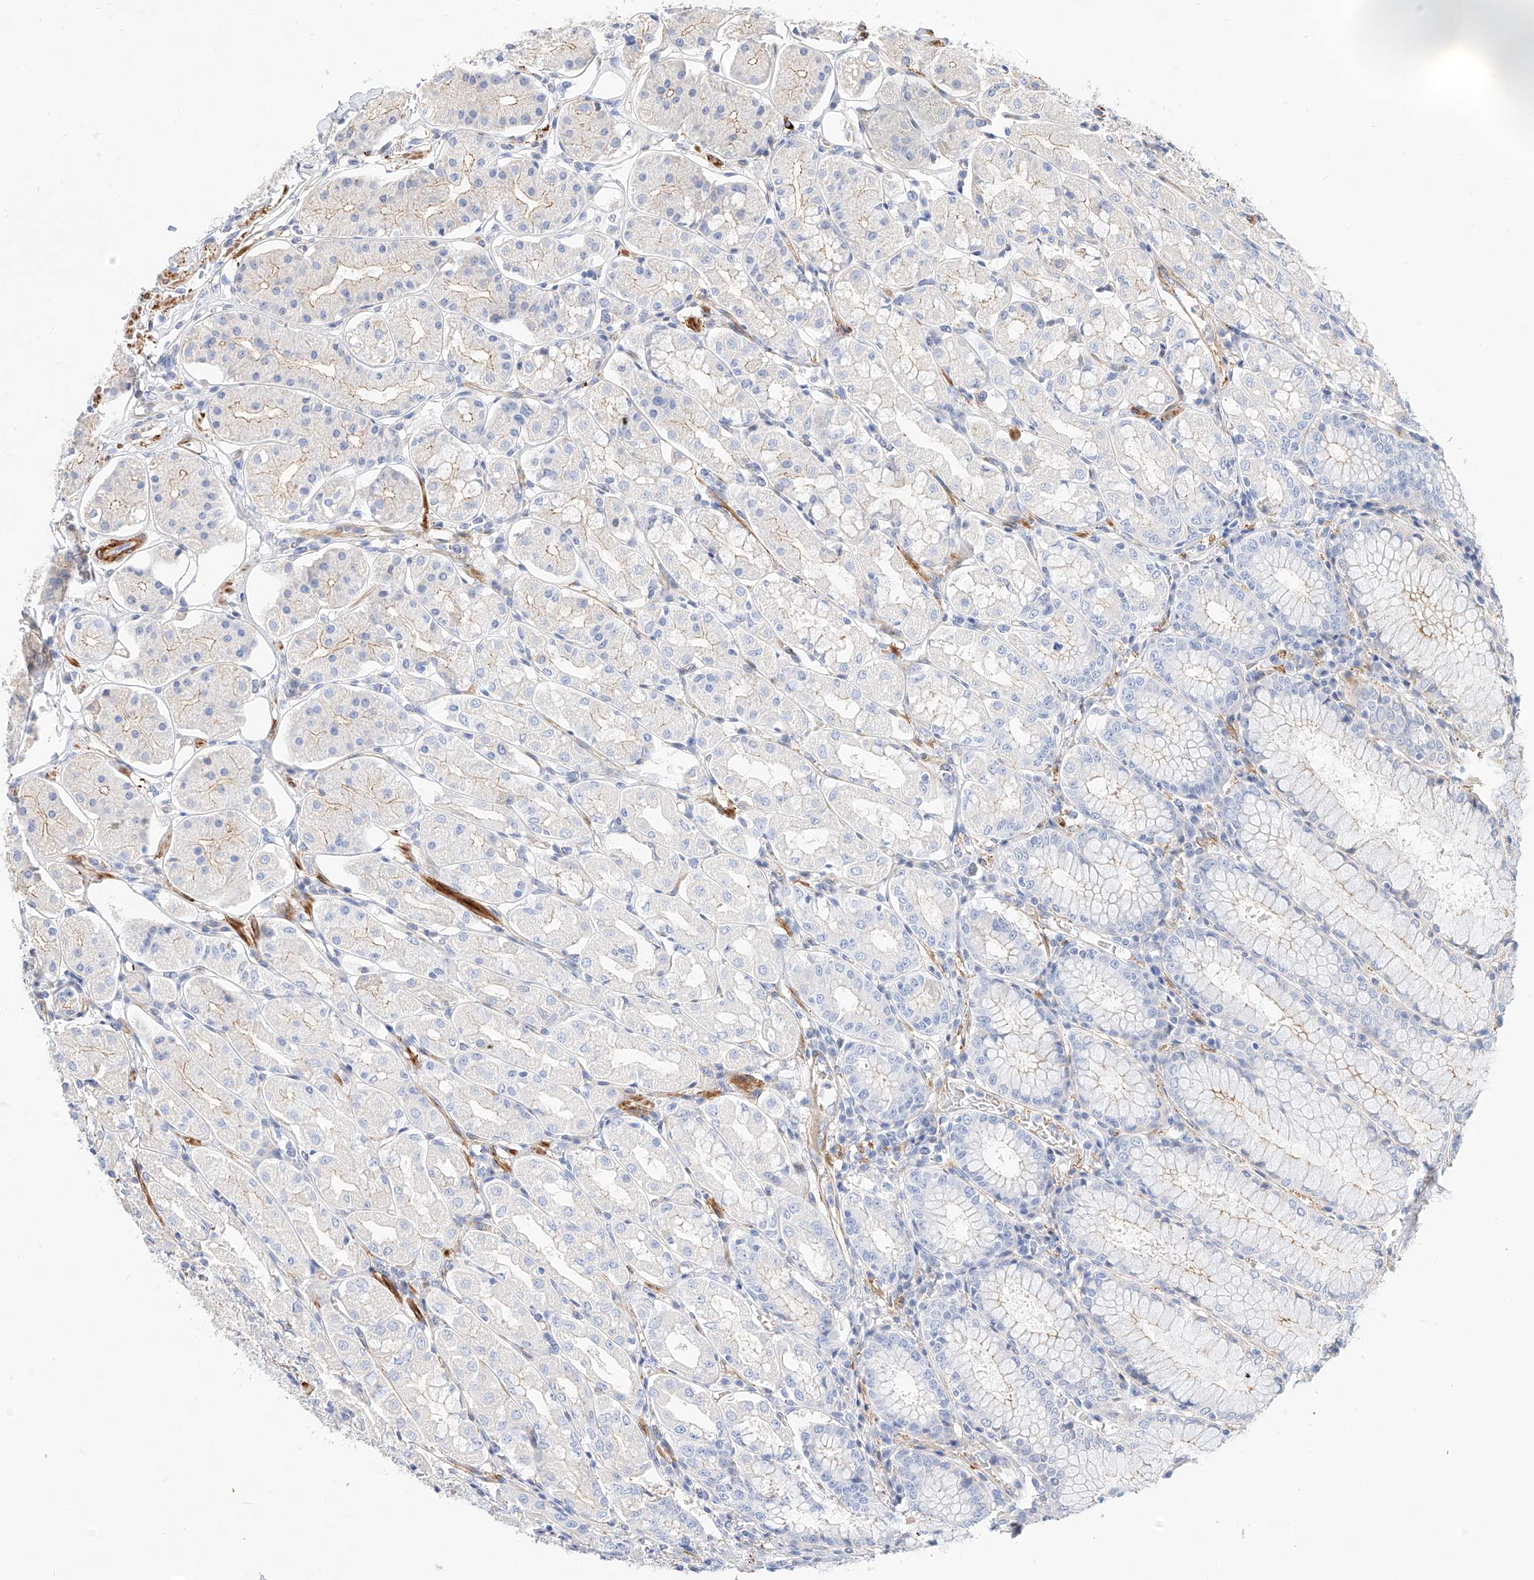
{"staining": {"intensity": "negative", "quantity": "none", "location": "none"}, "tissue": "stomach", "cell_type": "Glandular cells", "image_type": "normal", "snomed": [{"axis": "morphology", "description": "Normal tissue, NOS"}, {"axis": "topography", "description": "Stomach, lower"}], "caption": "High power microscopy micrograph of an immunohistochemistry (IHC) photomicrograph of unremarkable stomach, revealing no significant expression in glandular cells. The staining was performed using DAB (3,3'-diaminobenzidine) to visualize the protein expression in brown, while the nuclei were stained in blue with hematoxylin (Magnification: 20x).", "gene": "KCNH5", "patient": {"sex": "female", "age": 56}}